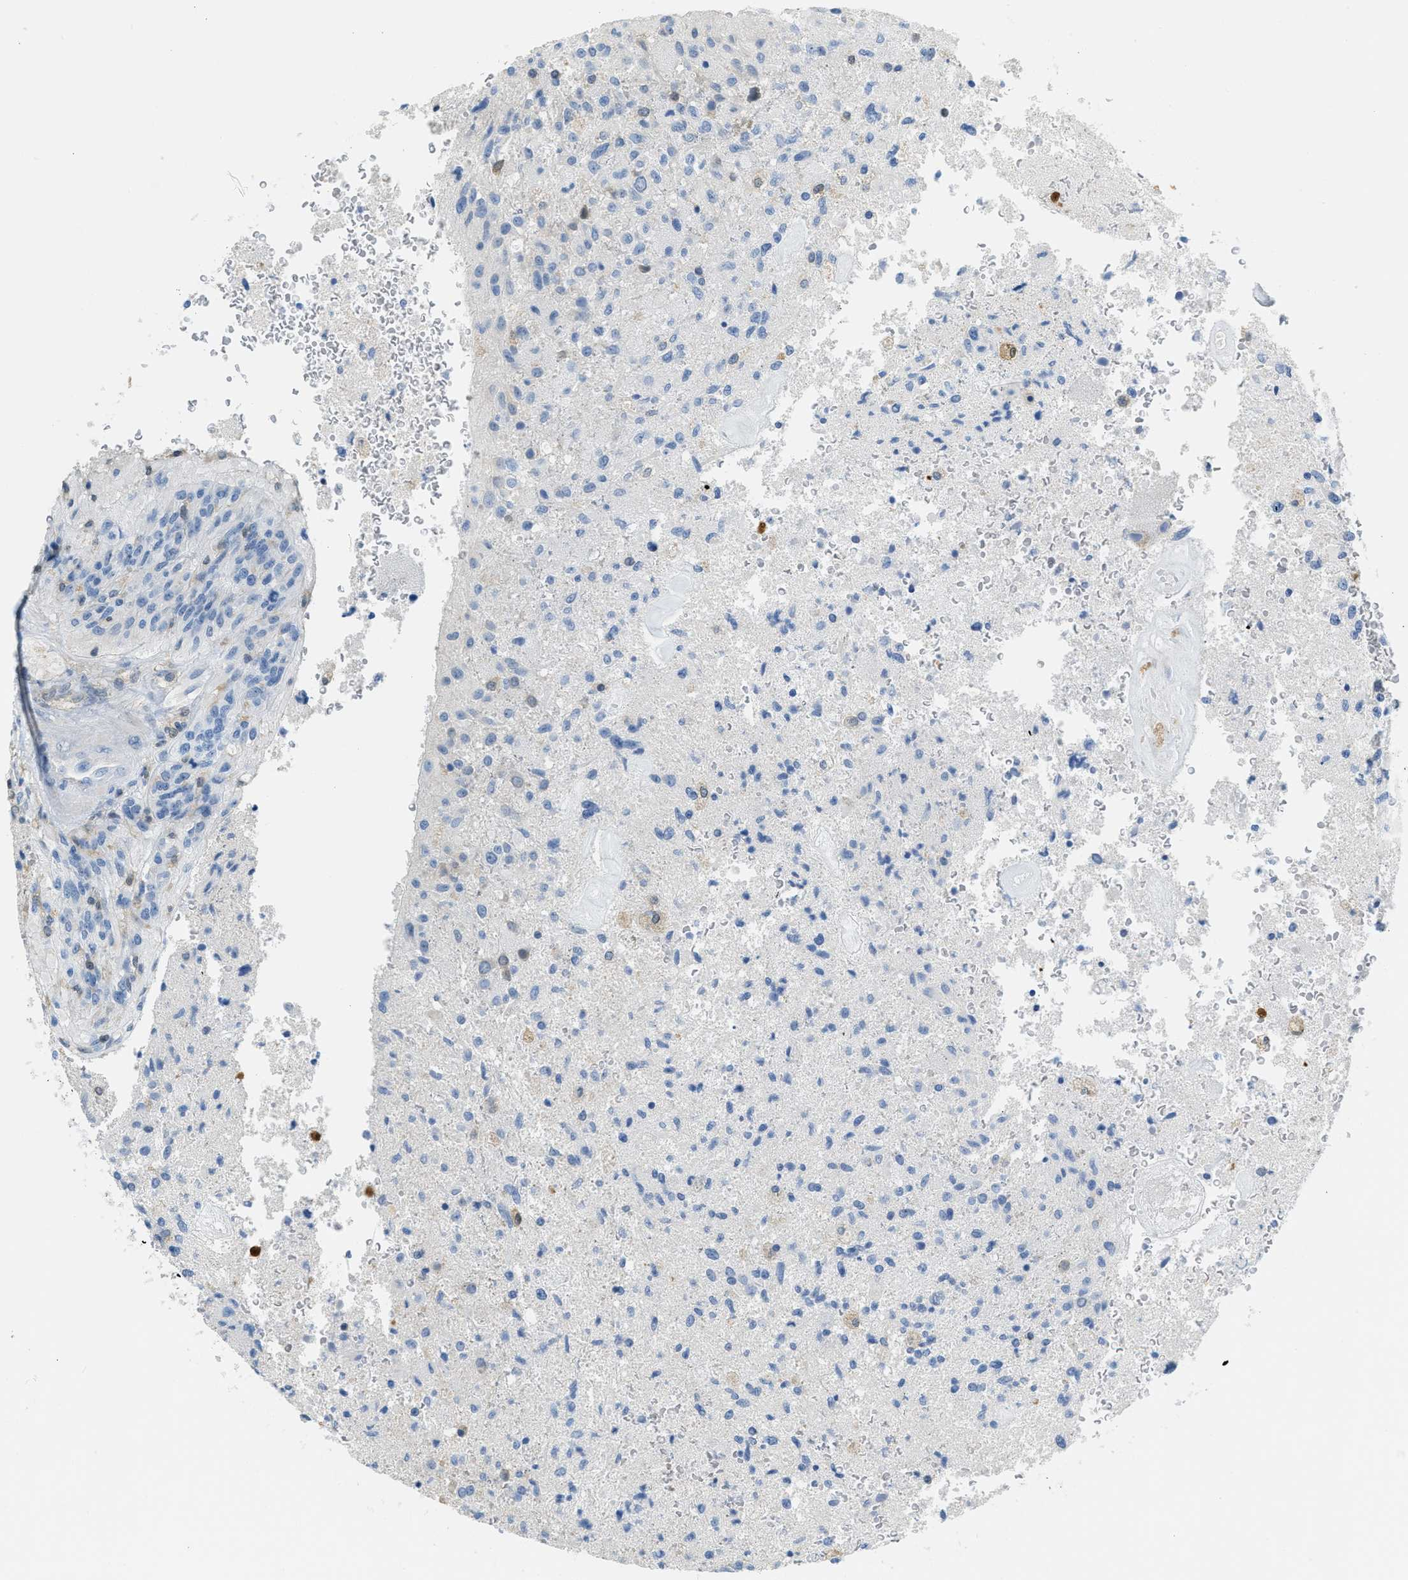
{"staining": {"intensity": "negative", "quantity": "none", "location": "none"}, "tissue": "glioma", "cell_type": "Tumor cells", "image_type": "cancer", "snomed": [{"axis": "morphology", "description": "Normal tissue, NOS"}, {"axis": "morphology", "description": "Glioma, malignant, High grade"}, {"axis": "topography", "description": "Cerebral cortex"}], "caption": "There is no significant staining in tumor cells of glioma.", "gene": "SERPINB1", "patient": {"sex": "male", "age": 77}}